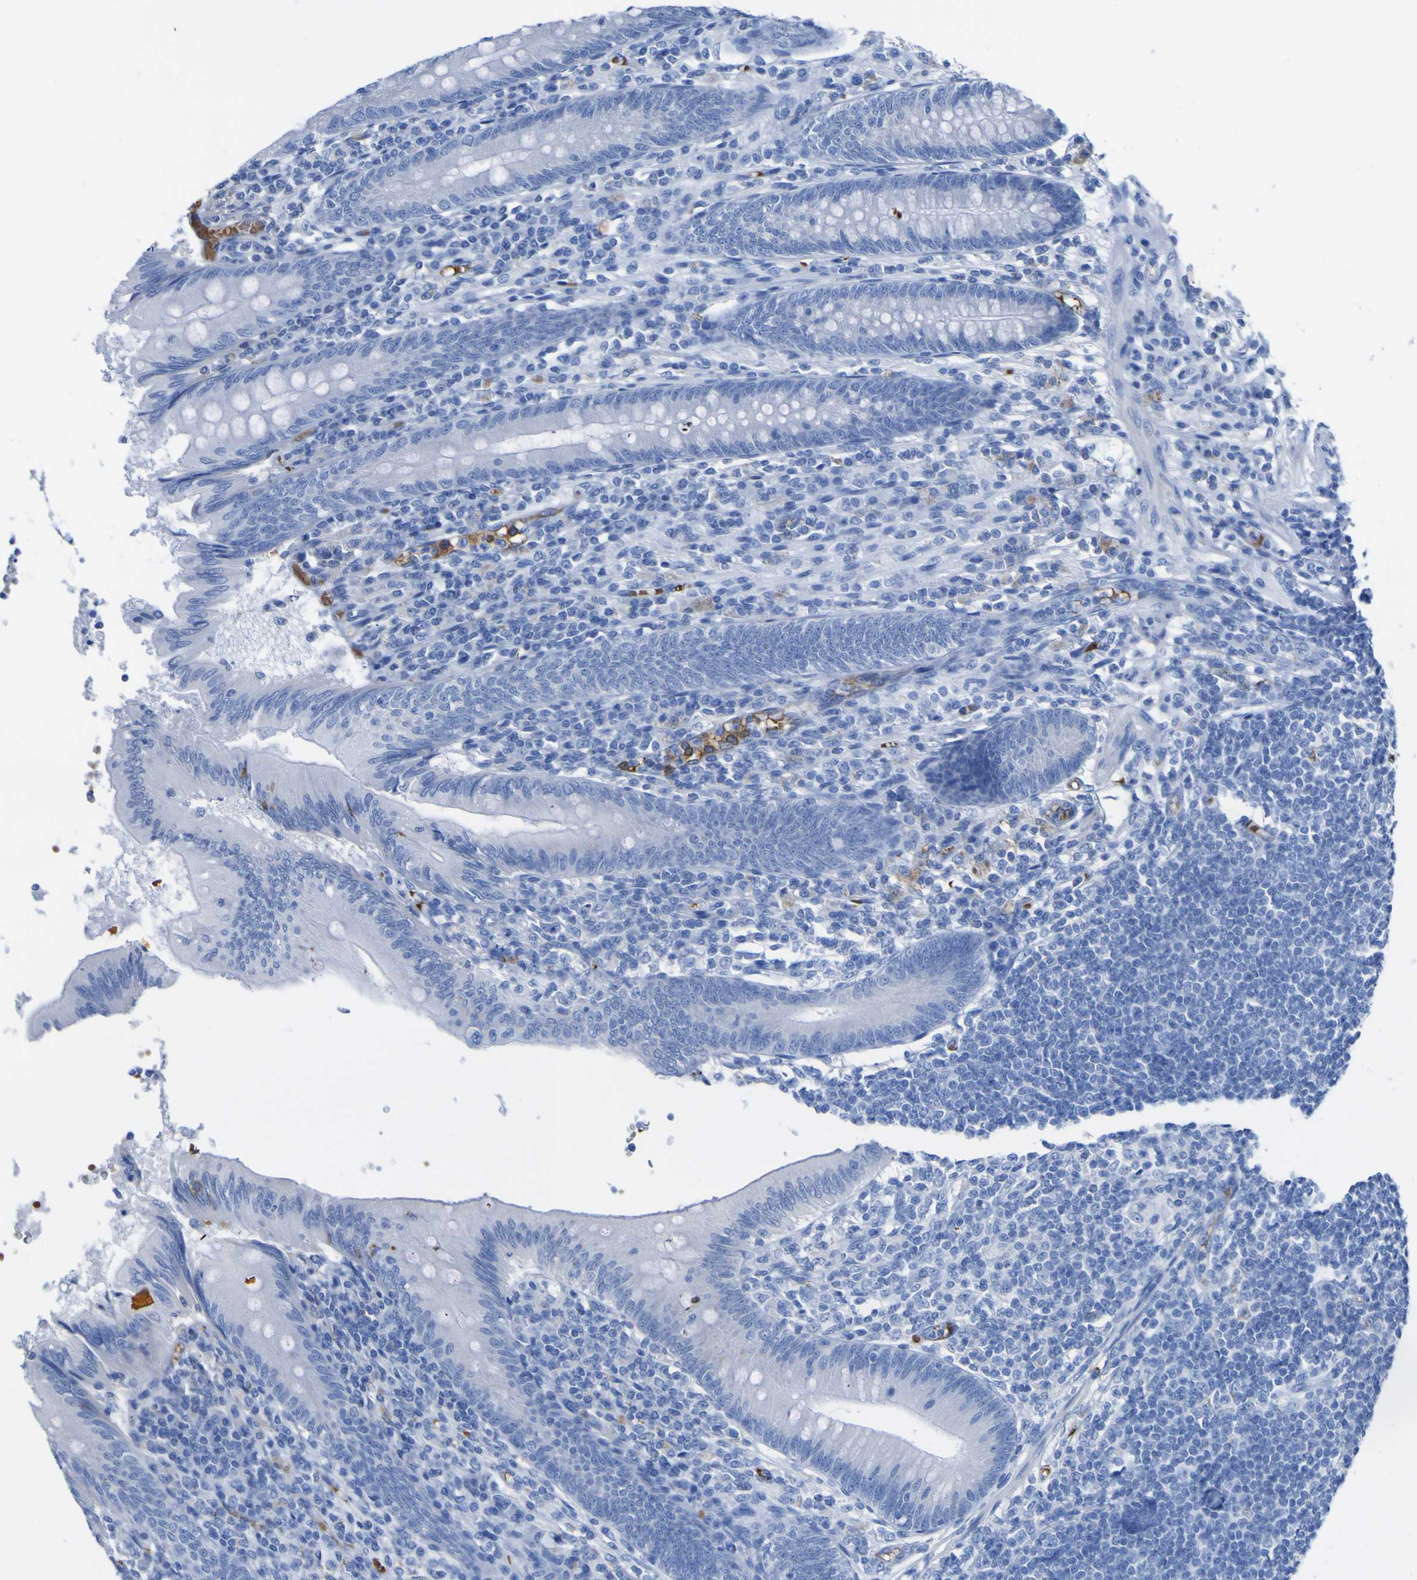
{"staining": {"intensity": "negative", "quantity": "none", "location": "none"}, "tissue": "appendix", "cell_type": "Glandular cells", "image_type": "normal", "snomed": [{"axis": "morphology", "description": "Normal tissue, NOS"}, {"axis": "morphology", "description": "Inflammation, NOS"}, {"axis": "topography", "description": "Appendix"}], "caption": "A histopathology image of appendix stained for a protein shows no brown staining in glandular cells.", "gene": "GCM1", "patient": {"sex": "male", "age": 46}}